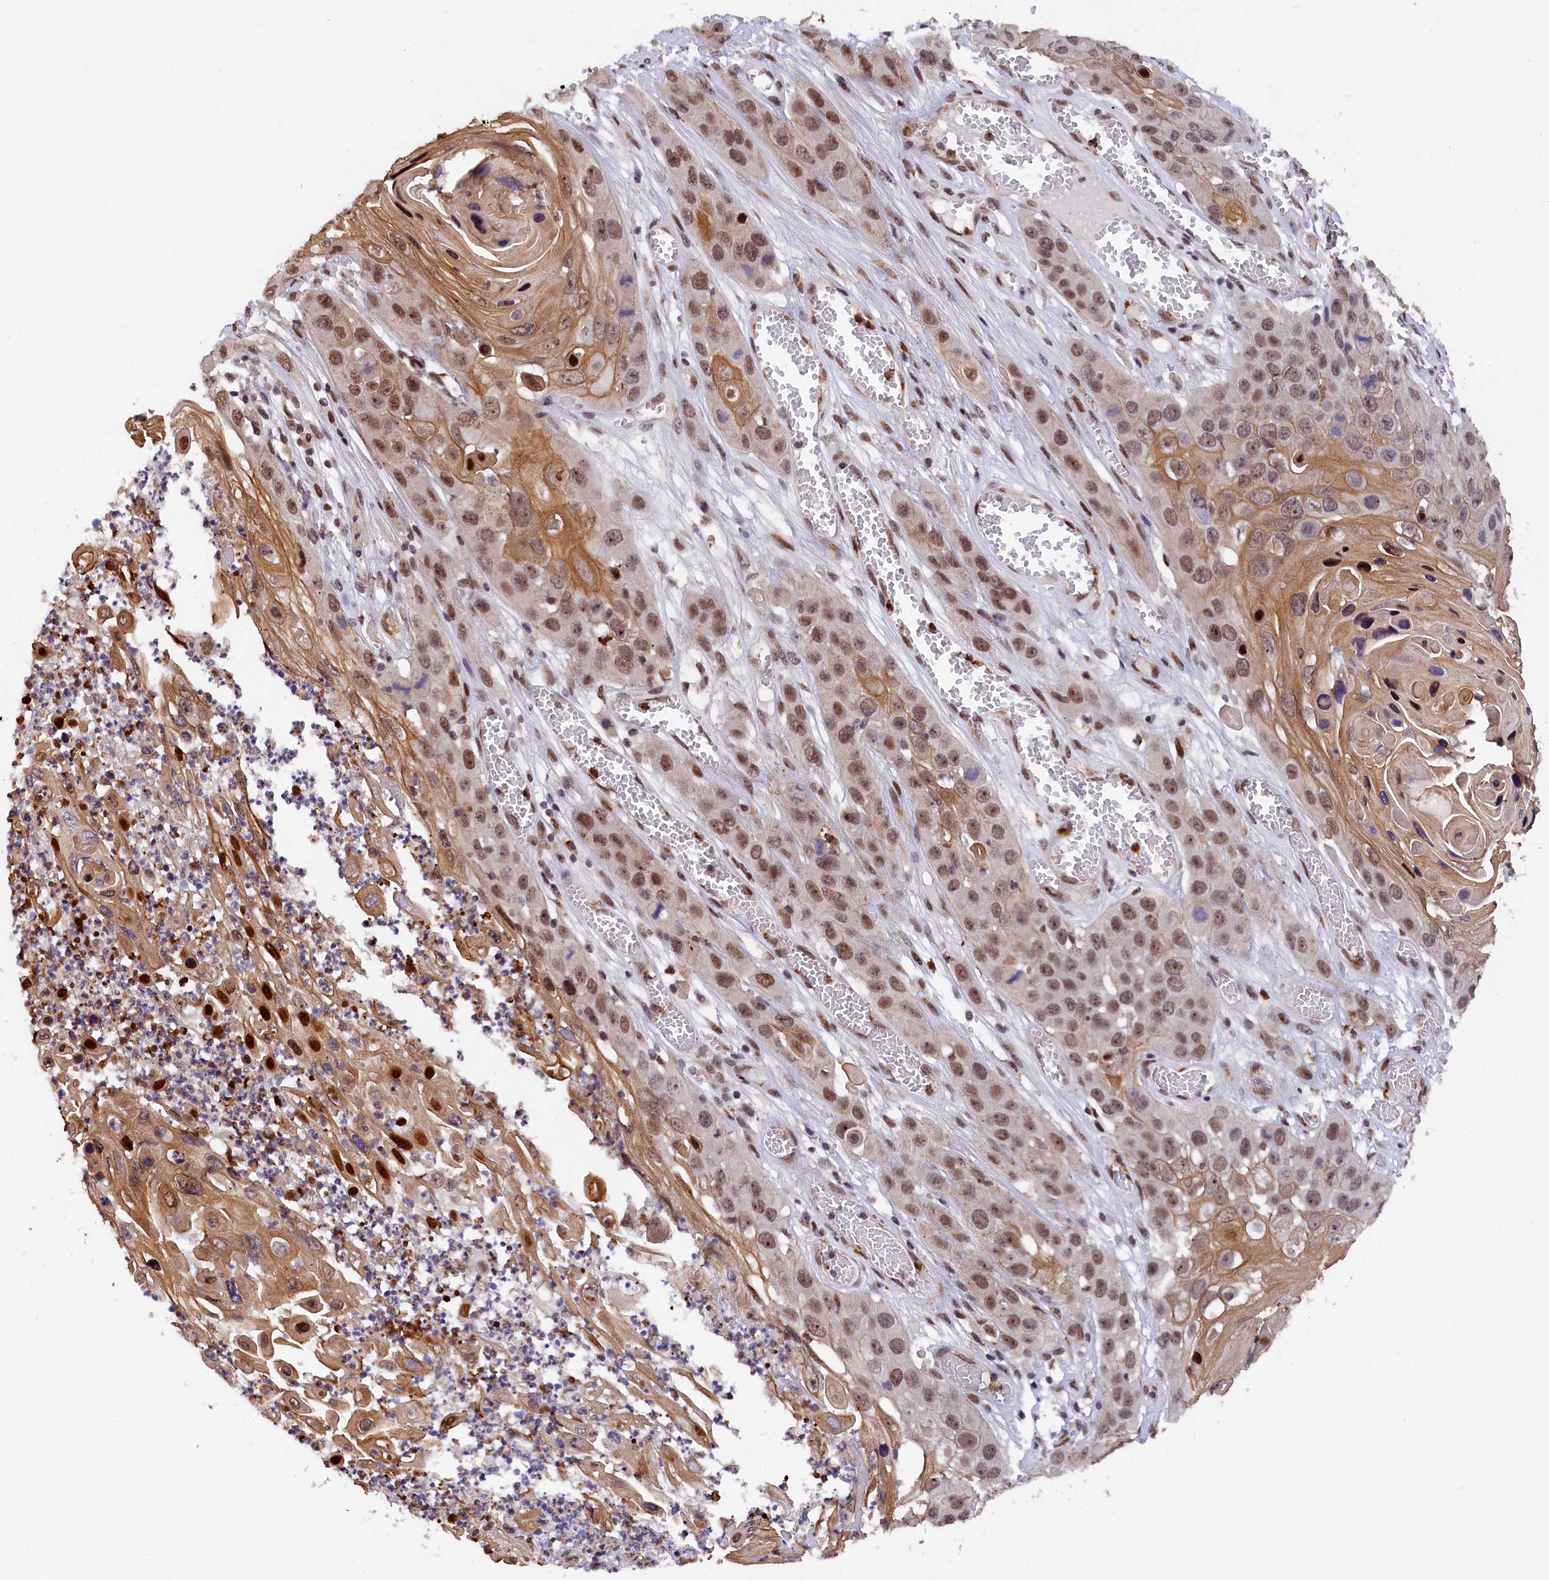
{"staining": {"intensity": "moderate", "quantity": ">75%", "location": "cytoplasmic/membranous,nuclear"}, "tissue": "skin cancer", "cell_type": "Tumor cells", "image_type": "cancer", "snomed": [{"axis": "morphology", "description": "Squamous cell carcinoma, NOS"}, {"axis": "topography", "description": "Skin"}], "caption": "There is medium levels of moderate cytoplasmic/membranous and nuclear staining in tumor cells of skin squamous cell carcinoma, as demonstrated by immunohistochemical staining (brown color).", "gene": "ADIG", "patient": {"sex": "male", "age": 55}}